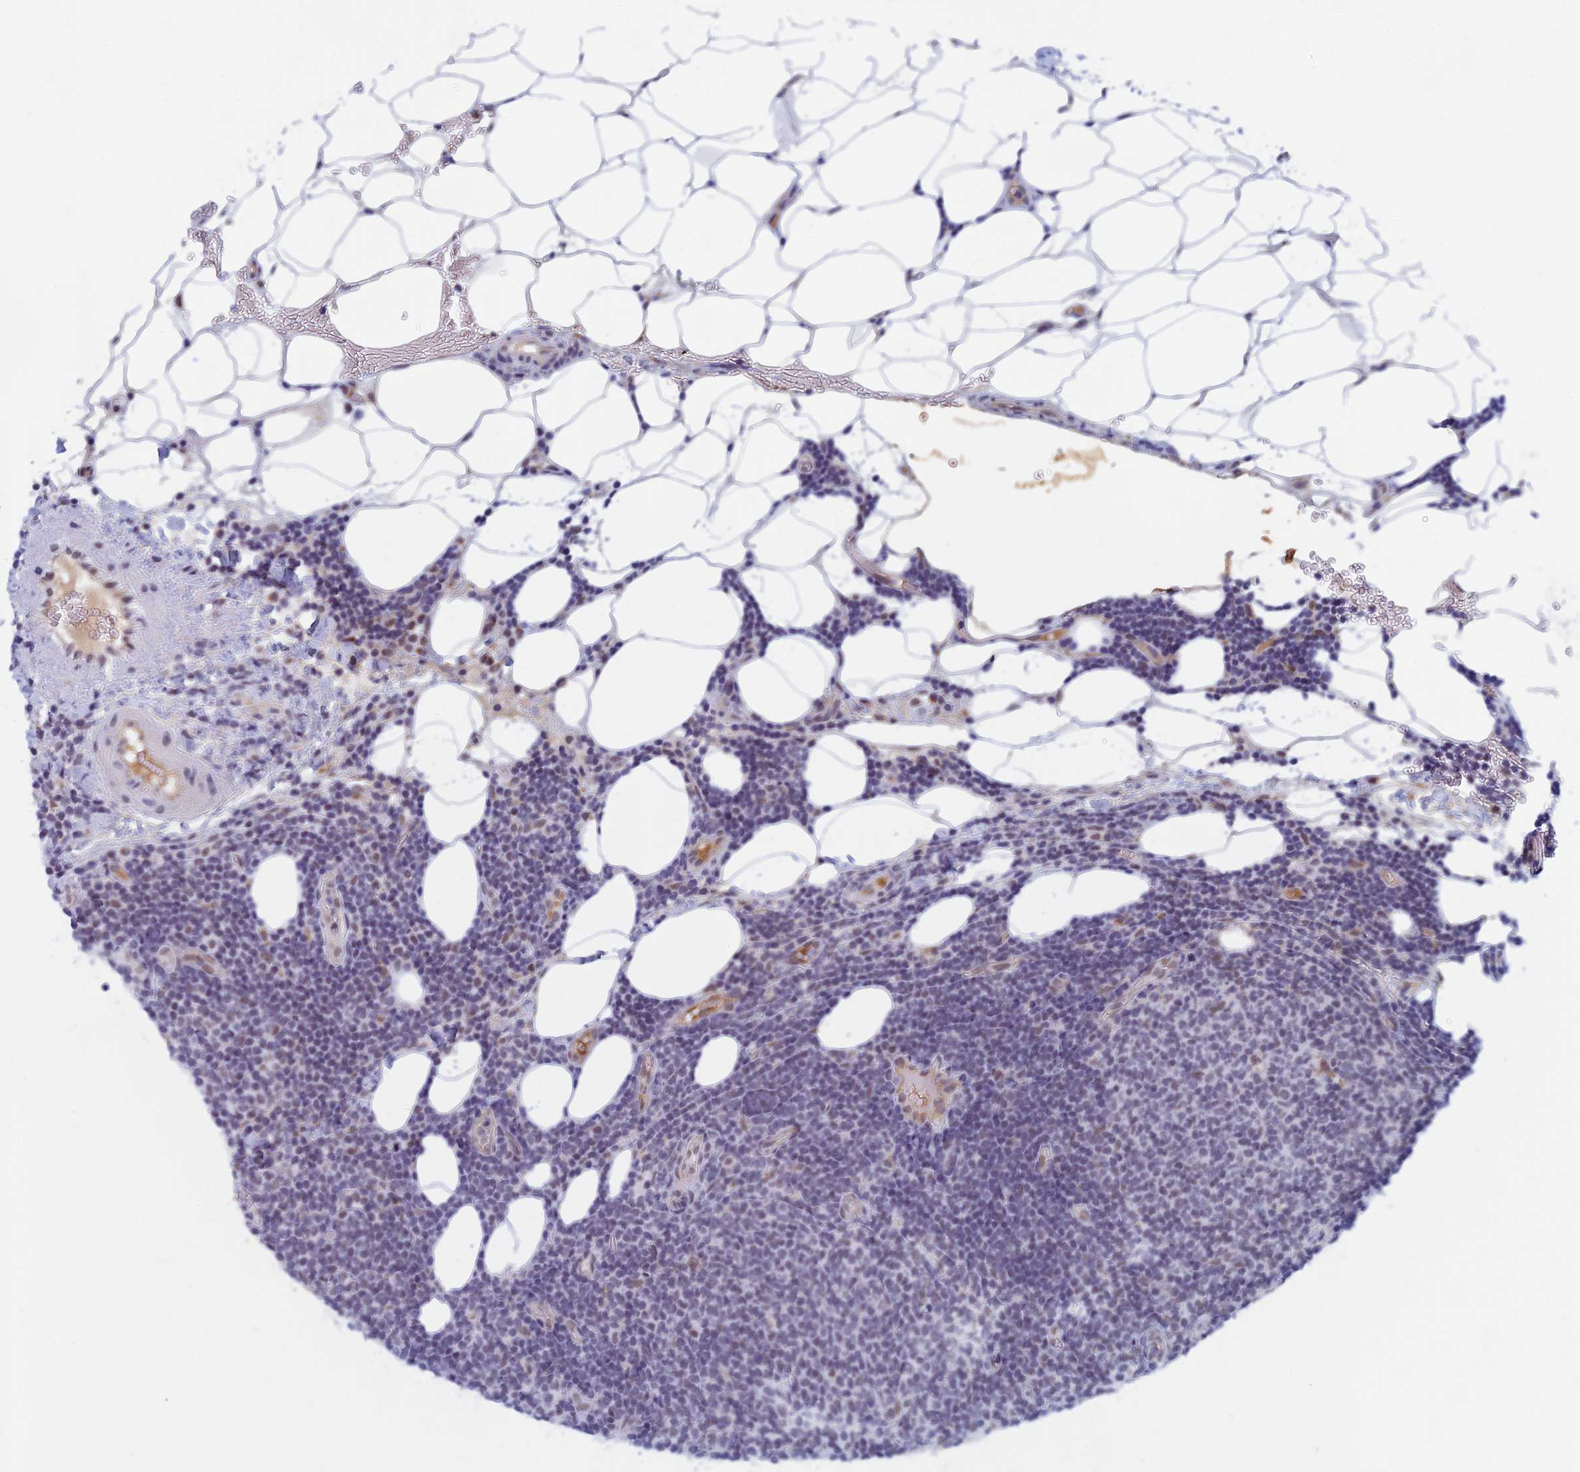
{"staining": {"intensity": "negative", "quantity": "none", "location": "none"}, "tissue": "lymphoma", "cell_type": "Tumor cells", "image_type": "cancer", "snomed": [{"axis": "morphology", "description": "Malignant lymphoma, non-Hodgkin's type, Low grade"}, {"axis": "topography", "description": "Lymph node"}], "caption": "A high-resolution photomicrograph shows immunohistochemistry staining of low-grade malignant lymphoma, non-Hodgkin's type, which exhibits no significant expression in tumor cells.", "gene": "ASH2L", "patient": {"sex": "male", "age": 66}}